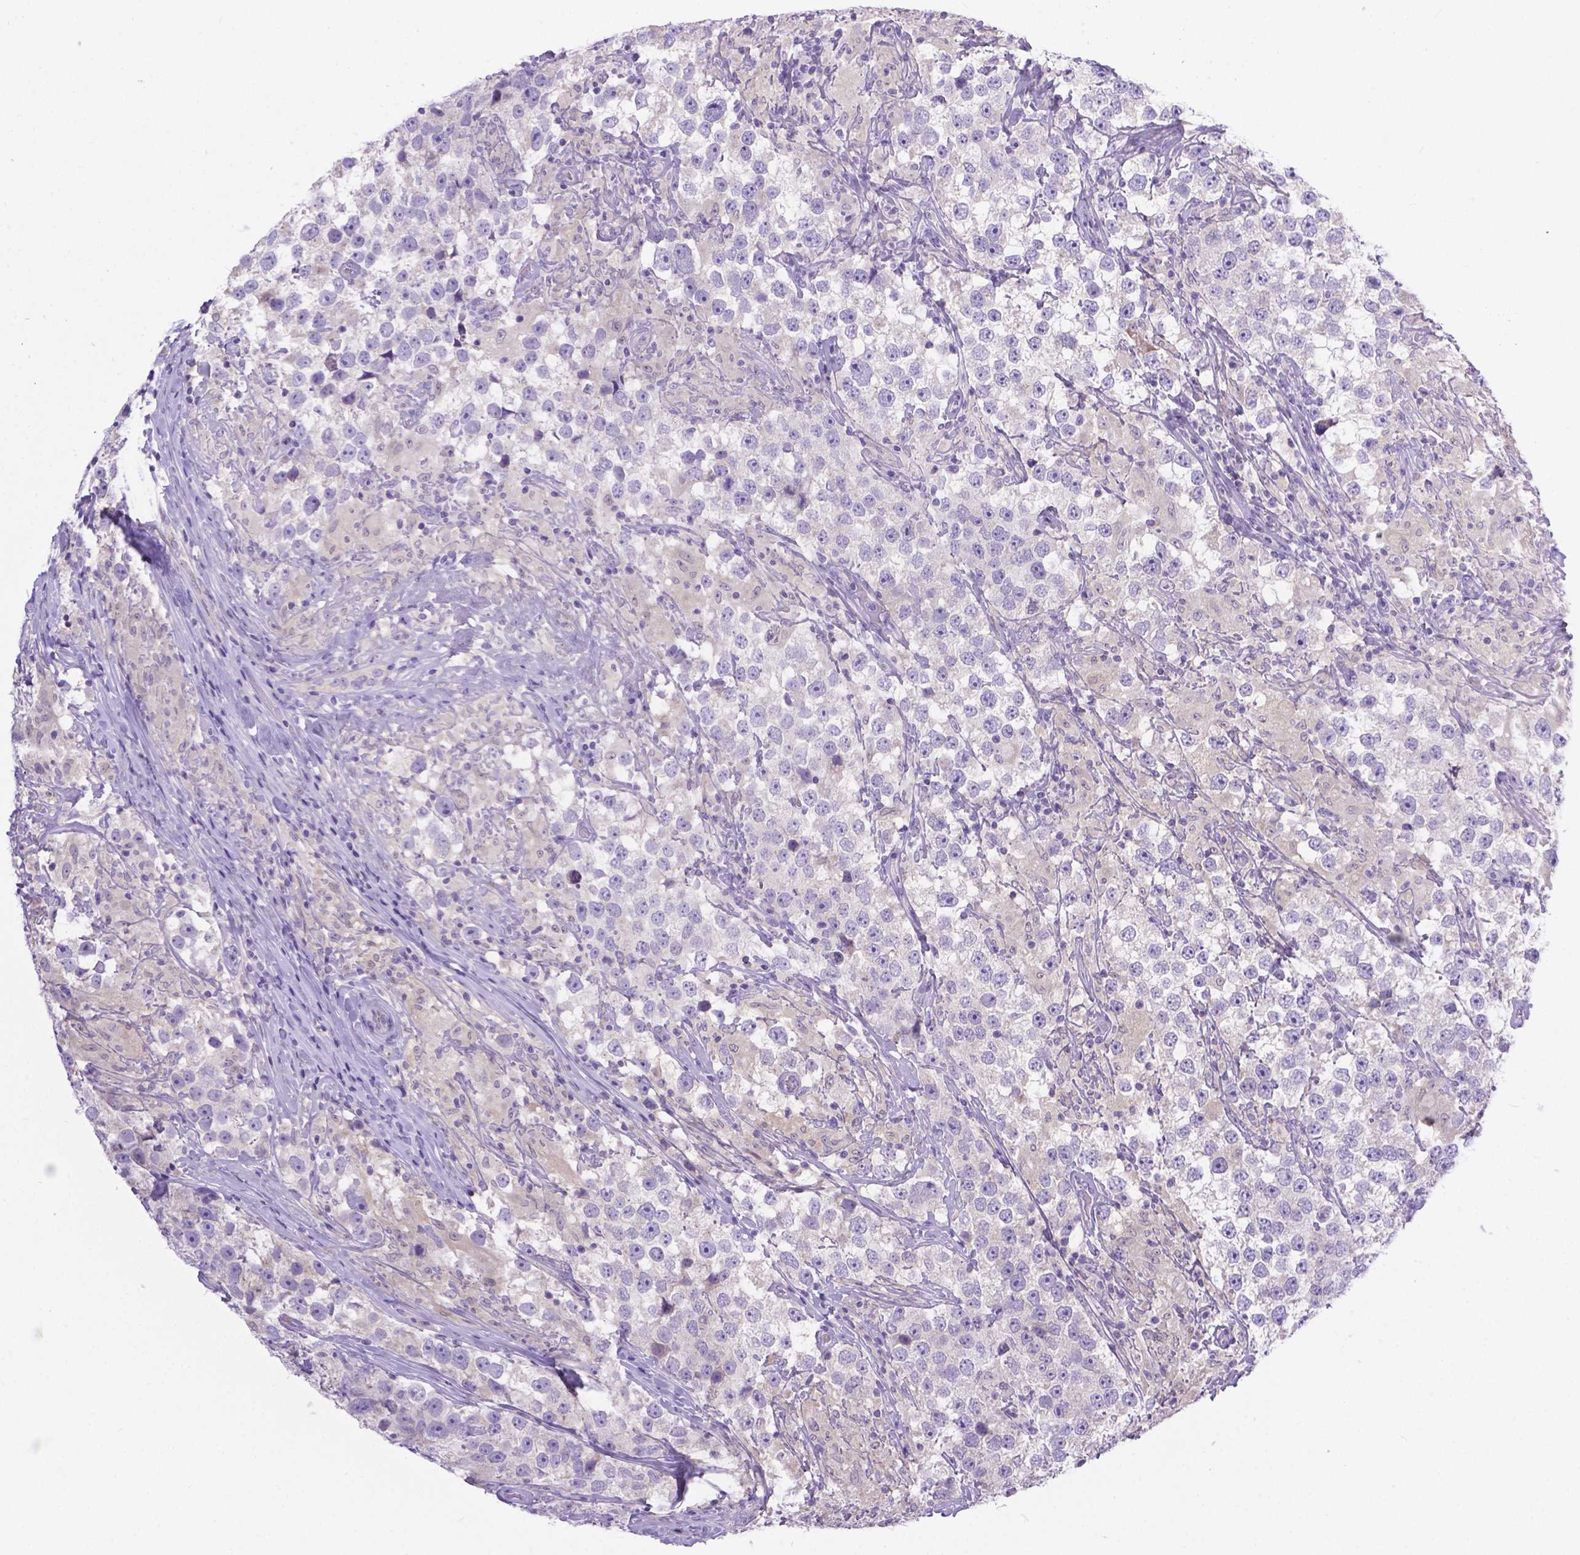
{"staining": {"intensity": "negative", "quantity": "none", "location": "none"}, "tissue": "testis cancer", "cell_type": "Tumor cells", "image_type": "cancer", "snomed": [{"axis": "morphology", "description": "Seminoma, NOS"}, {"axis": "topography", "description": "Testis"}], "caption": "This photomicrograph is of testis cancer (seminoma) stained with IHC to label a protein in brown with the nuclei are counter-stained blue. There is no expression in tumor cells. (DAB (3,3'-diaminobenzidine) immunohistochemistry (IHC) with hematoxylin counter stain).", "gene": "TTLL6", "patient": {"sex": "male", "age": 46}}